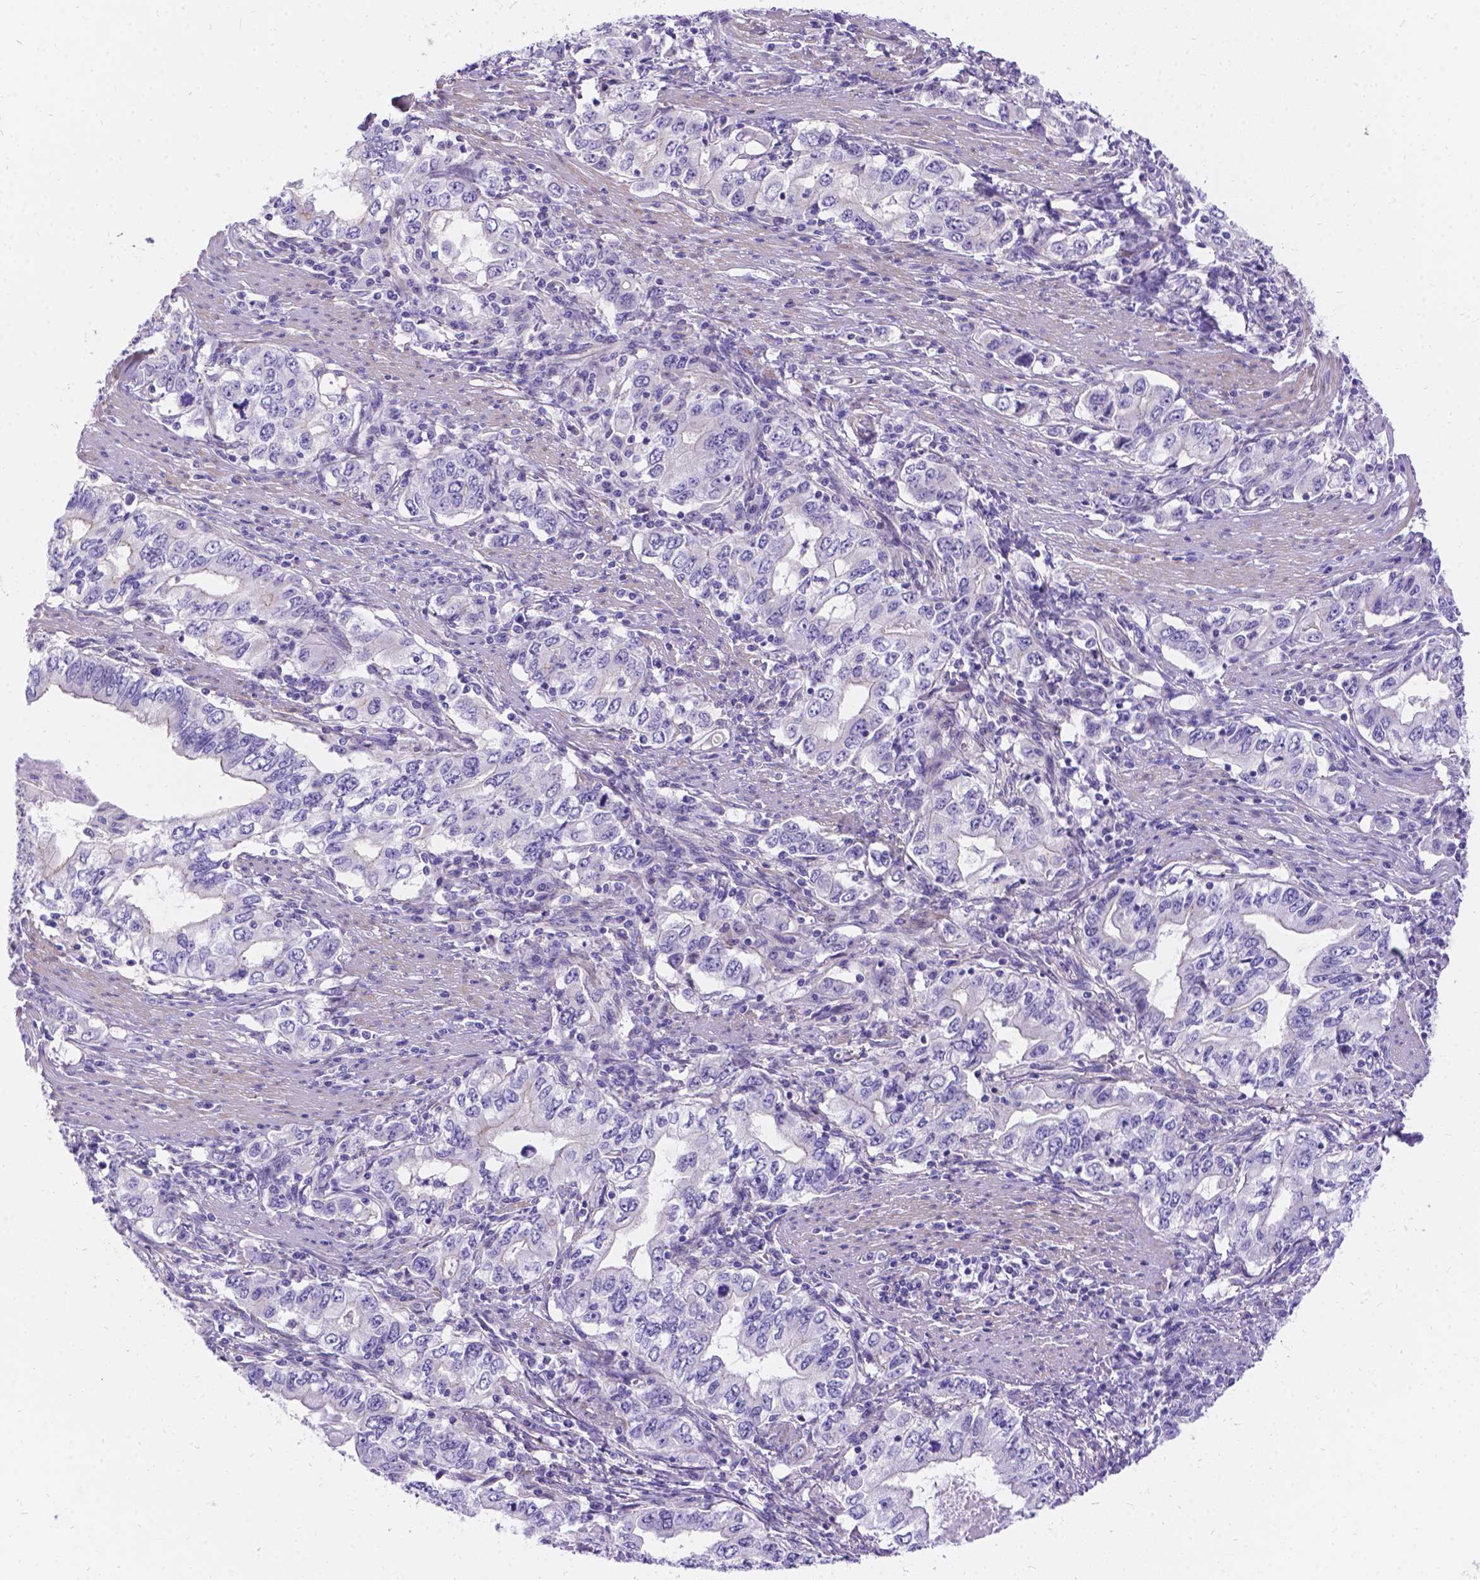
{"staining": {"intensity": "negative", "quantity": "none", "location": "none"}, "tissue": "stomach cancer", "cell_type": "Tumor cells", "image_type": "cancer", "snomed": [{"axis": "morphology", "description": "Adenocarcinoma, NOS"}, {"axis": "topography", "description": "Stomach, lower"}], "caption": "Immunohistochemical staining of stomach cancer demonstrates no significant staining in tumor cells.", "gene": "PALS1", "patient": {"sex": "female", "age": 72}}